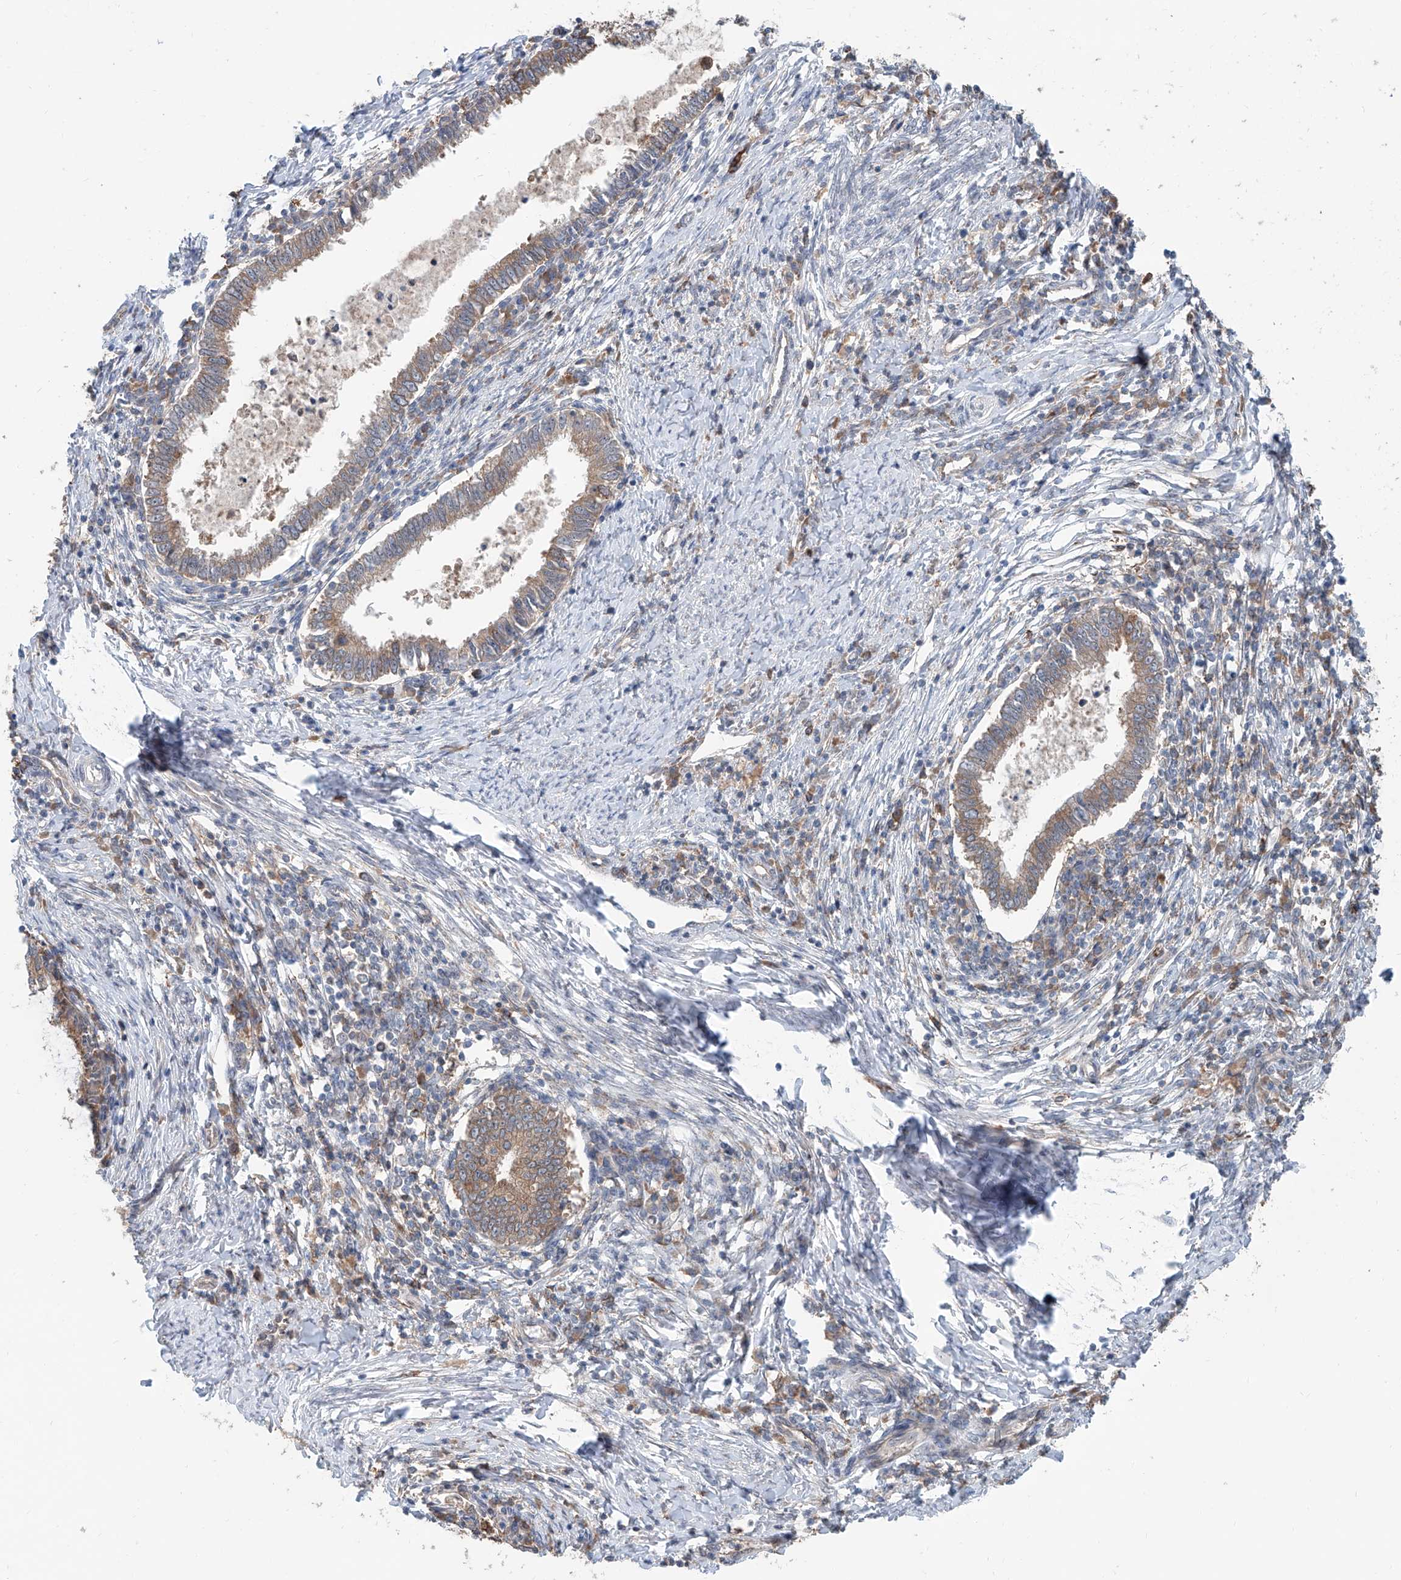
{"staining": {"intensity": "moderate", "quantity": ">75%", "location": "cytoplasmic/membranous"}, "tissue": "cervical cancer", "cell_type": "Tumor cells", "image_type": "cancer", "snomed": [{"axis": "morphology", "description": "Adenocarcinoma, NOS"}, {"axis": "topography", "description": "Cervix"}], "caption": "Protein staining demonstrates moderate cytoplasmic/membranous positivity in approximately >75% of tumor cells in cervical cancer. The staining is performed using DAB brown chromogen to label protein expression. The nuclei are counter-stained blue using hematoxylin.", "gene": "KCNK10", "patient": {"sex": "female", "age": 36}}